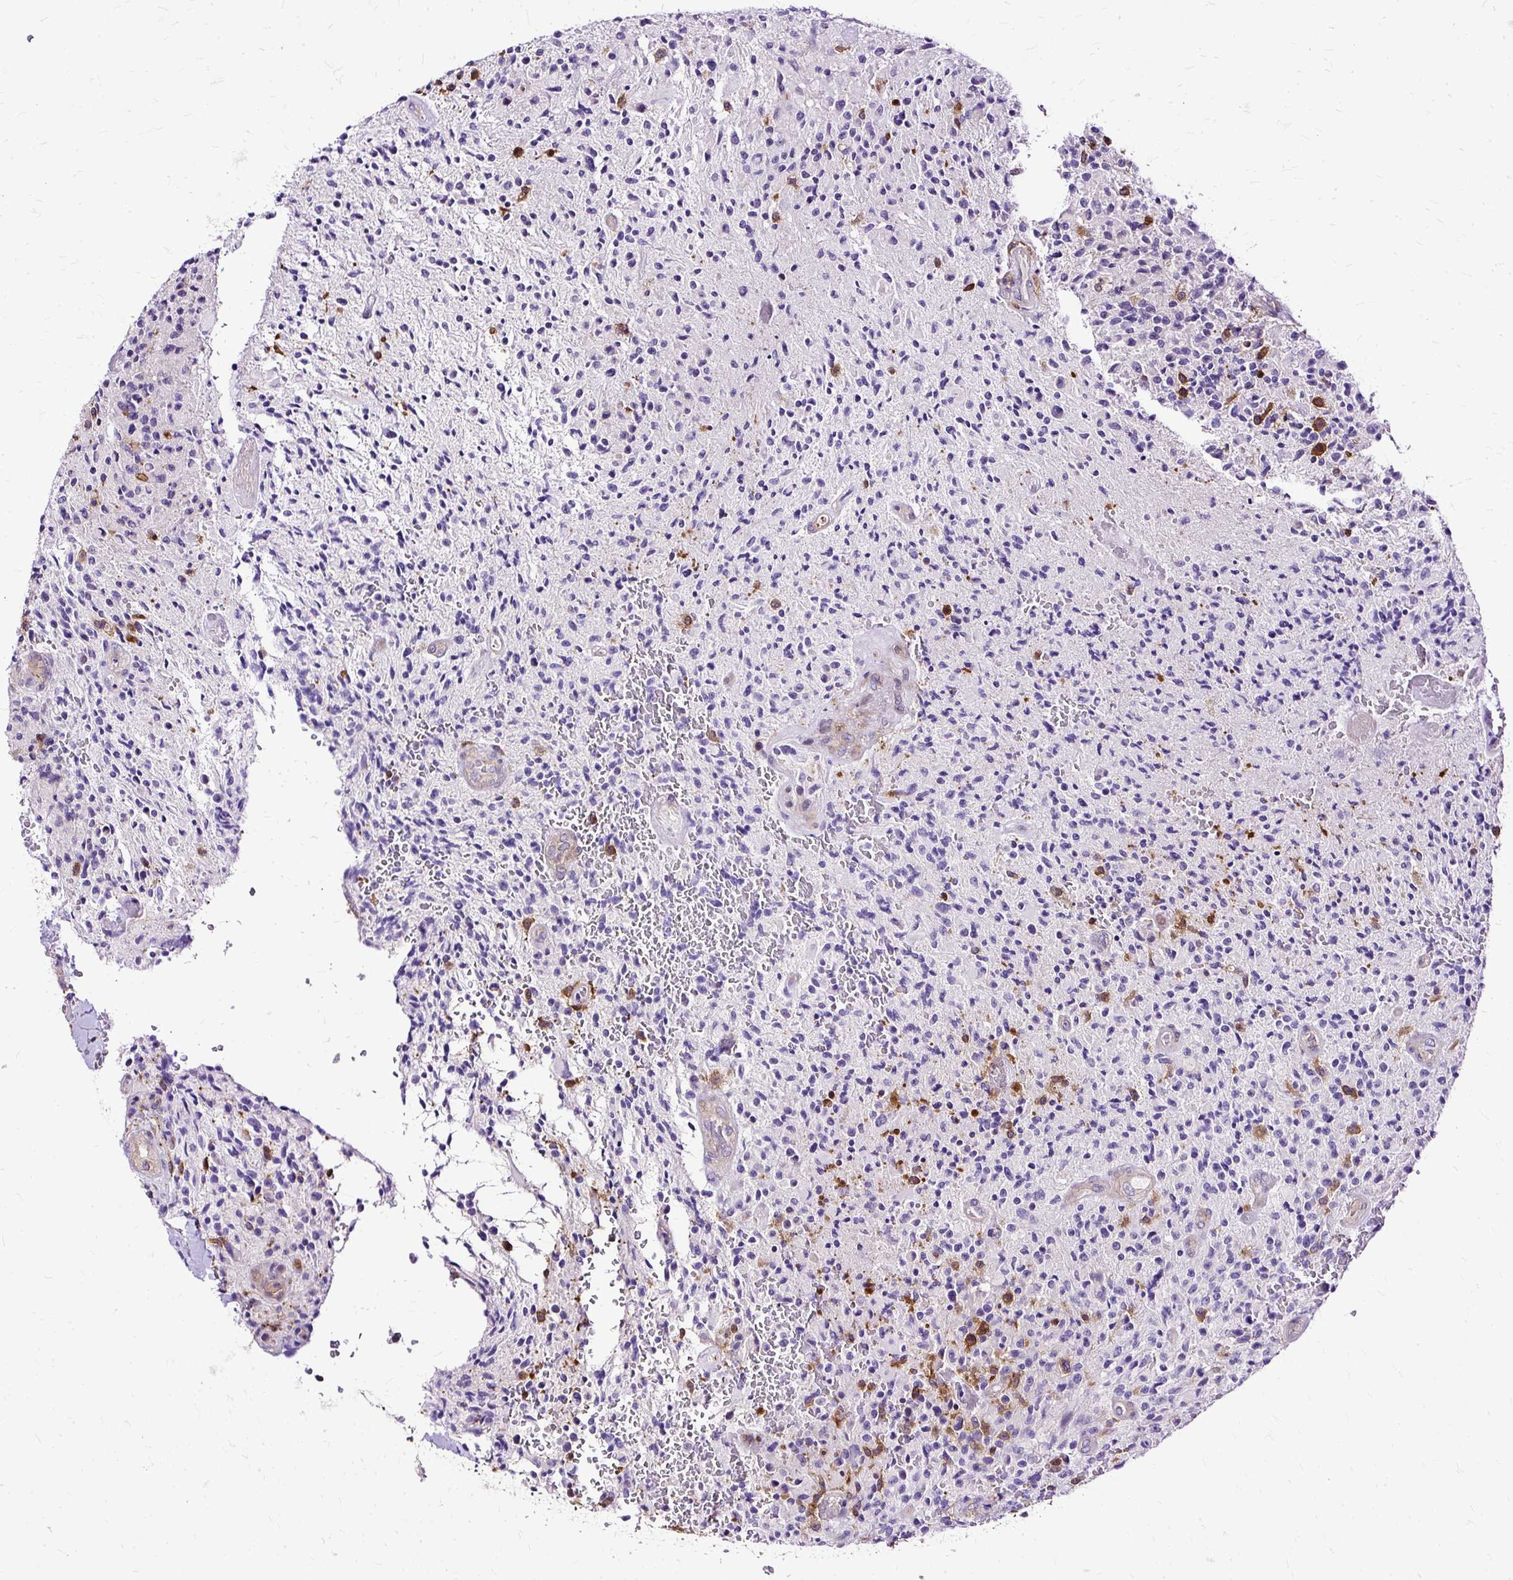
{"staining": {"intensity": "negative", "quantity": "none", "location": "none"}, "tissue": "glioma", "cell_type": "Tumor cells", "image_type": "cancer", "snomed": [{"axis": "morphology", "description": "Normal tissue, NOS"}, {"axis": "morphology", "description": "Glioma, malignant, High grade"}, {"axis": "topography", "description": "Cerebral cortex"}], "caption": "Tumor cells are negative for brown protein staining in glioma.", "gene": "TWF2", "patient": {"sex": "male", "age": 56}}